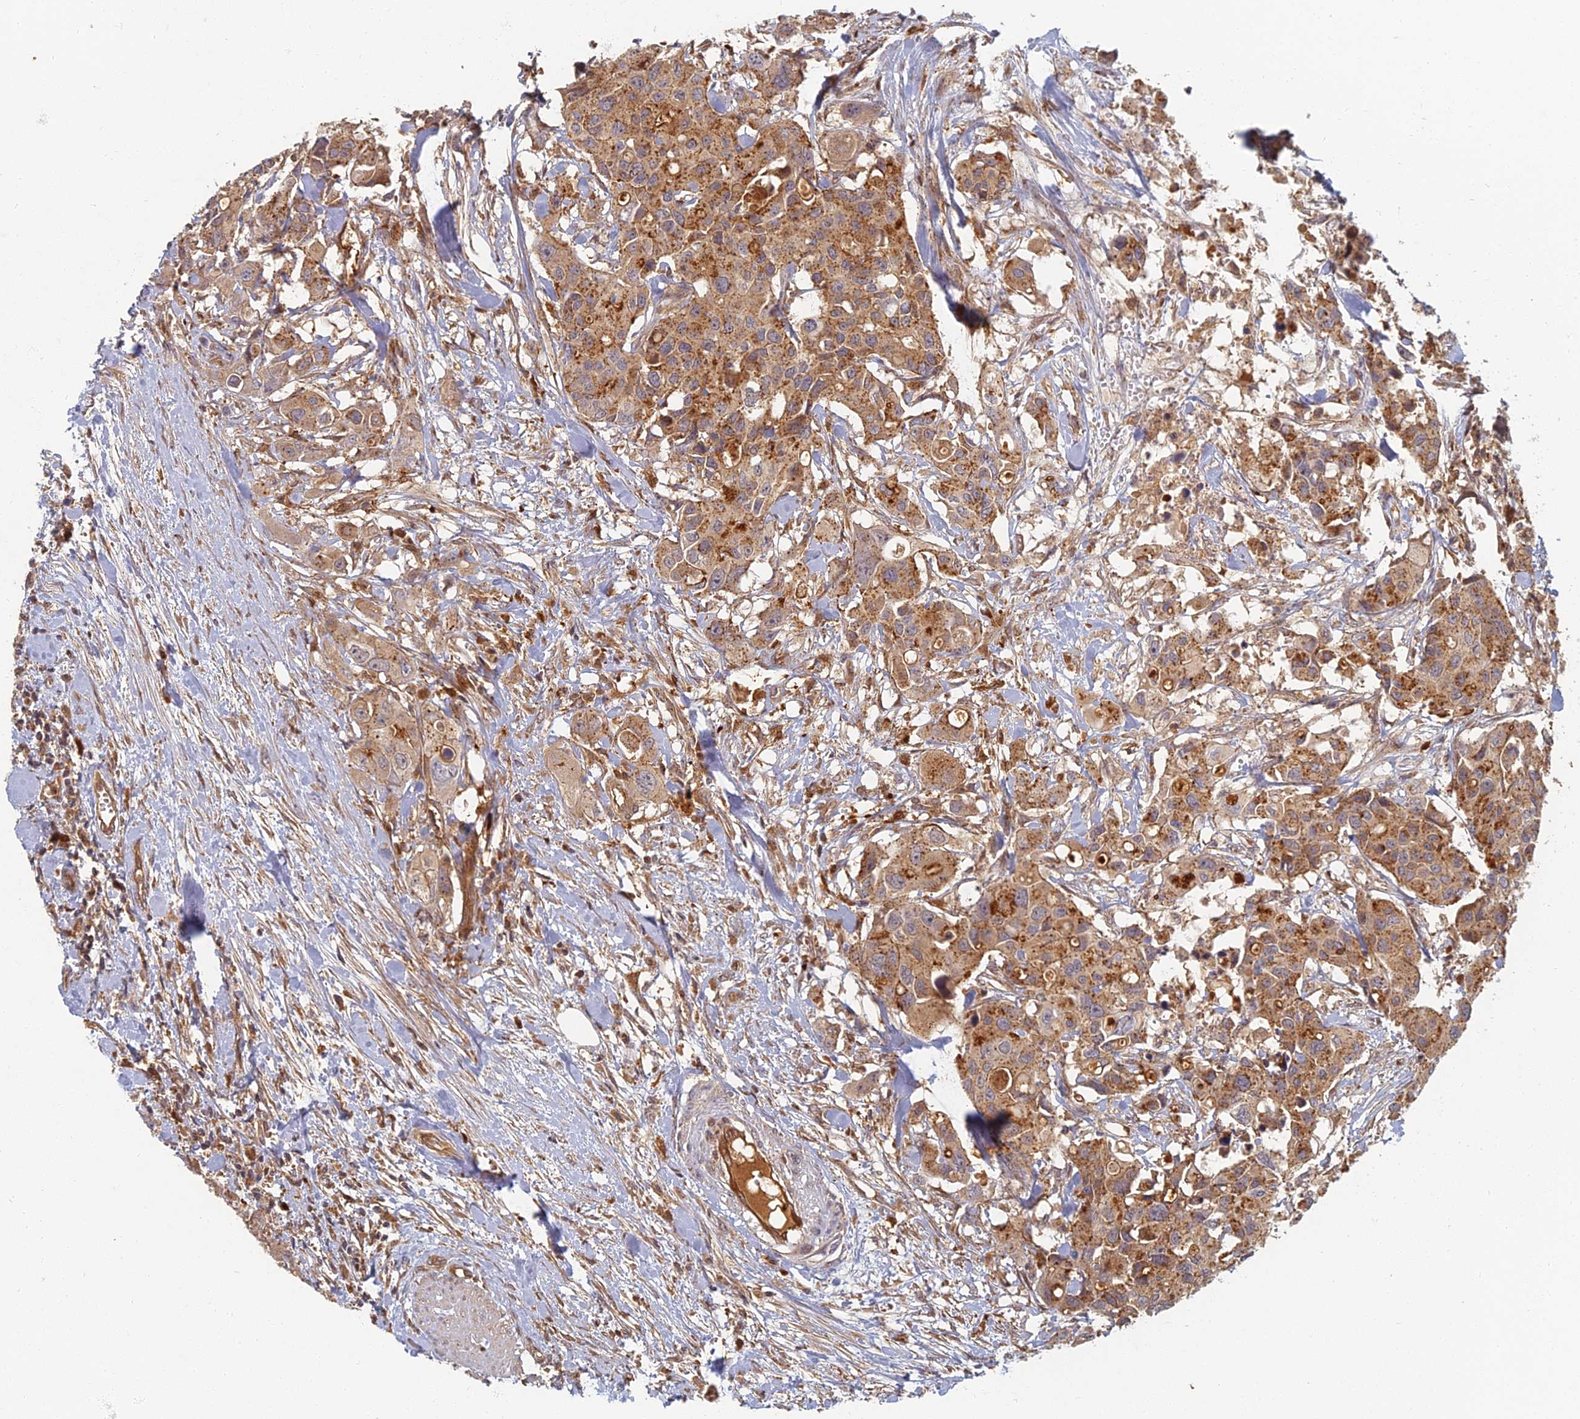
{"staining": {"intensity": "moderate", "quantity": ">75%", "location": "cytoplasmic/membranous"}, "tissue": "colorectal cancer", "cell_type": "Tumor cells", "image_type": "cancer", "snomed": [{"axis": "morphology", "description": "Adenocarcinoma, NOS"}, {"axis": "topography", "description": "Colon"}], "caption": "Immunohistochemistry staining of colorectal cancer, which shows medium levels of moderate cytoplasmic/membranous expression in approximately >75% of tumor cells indicating moderate cytoplasmic/membranous protein staining. The staining was performed using DAB (brown) for protein detection and nuclei were counterstained in hematoxylin (blue).", "gene": "INO80D", "patient": {"sex": "male", "age": 77}}